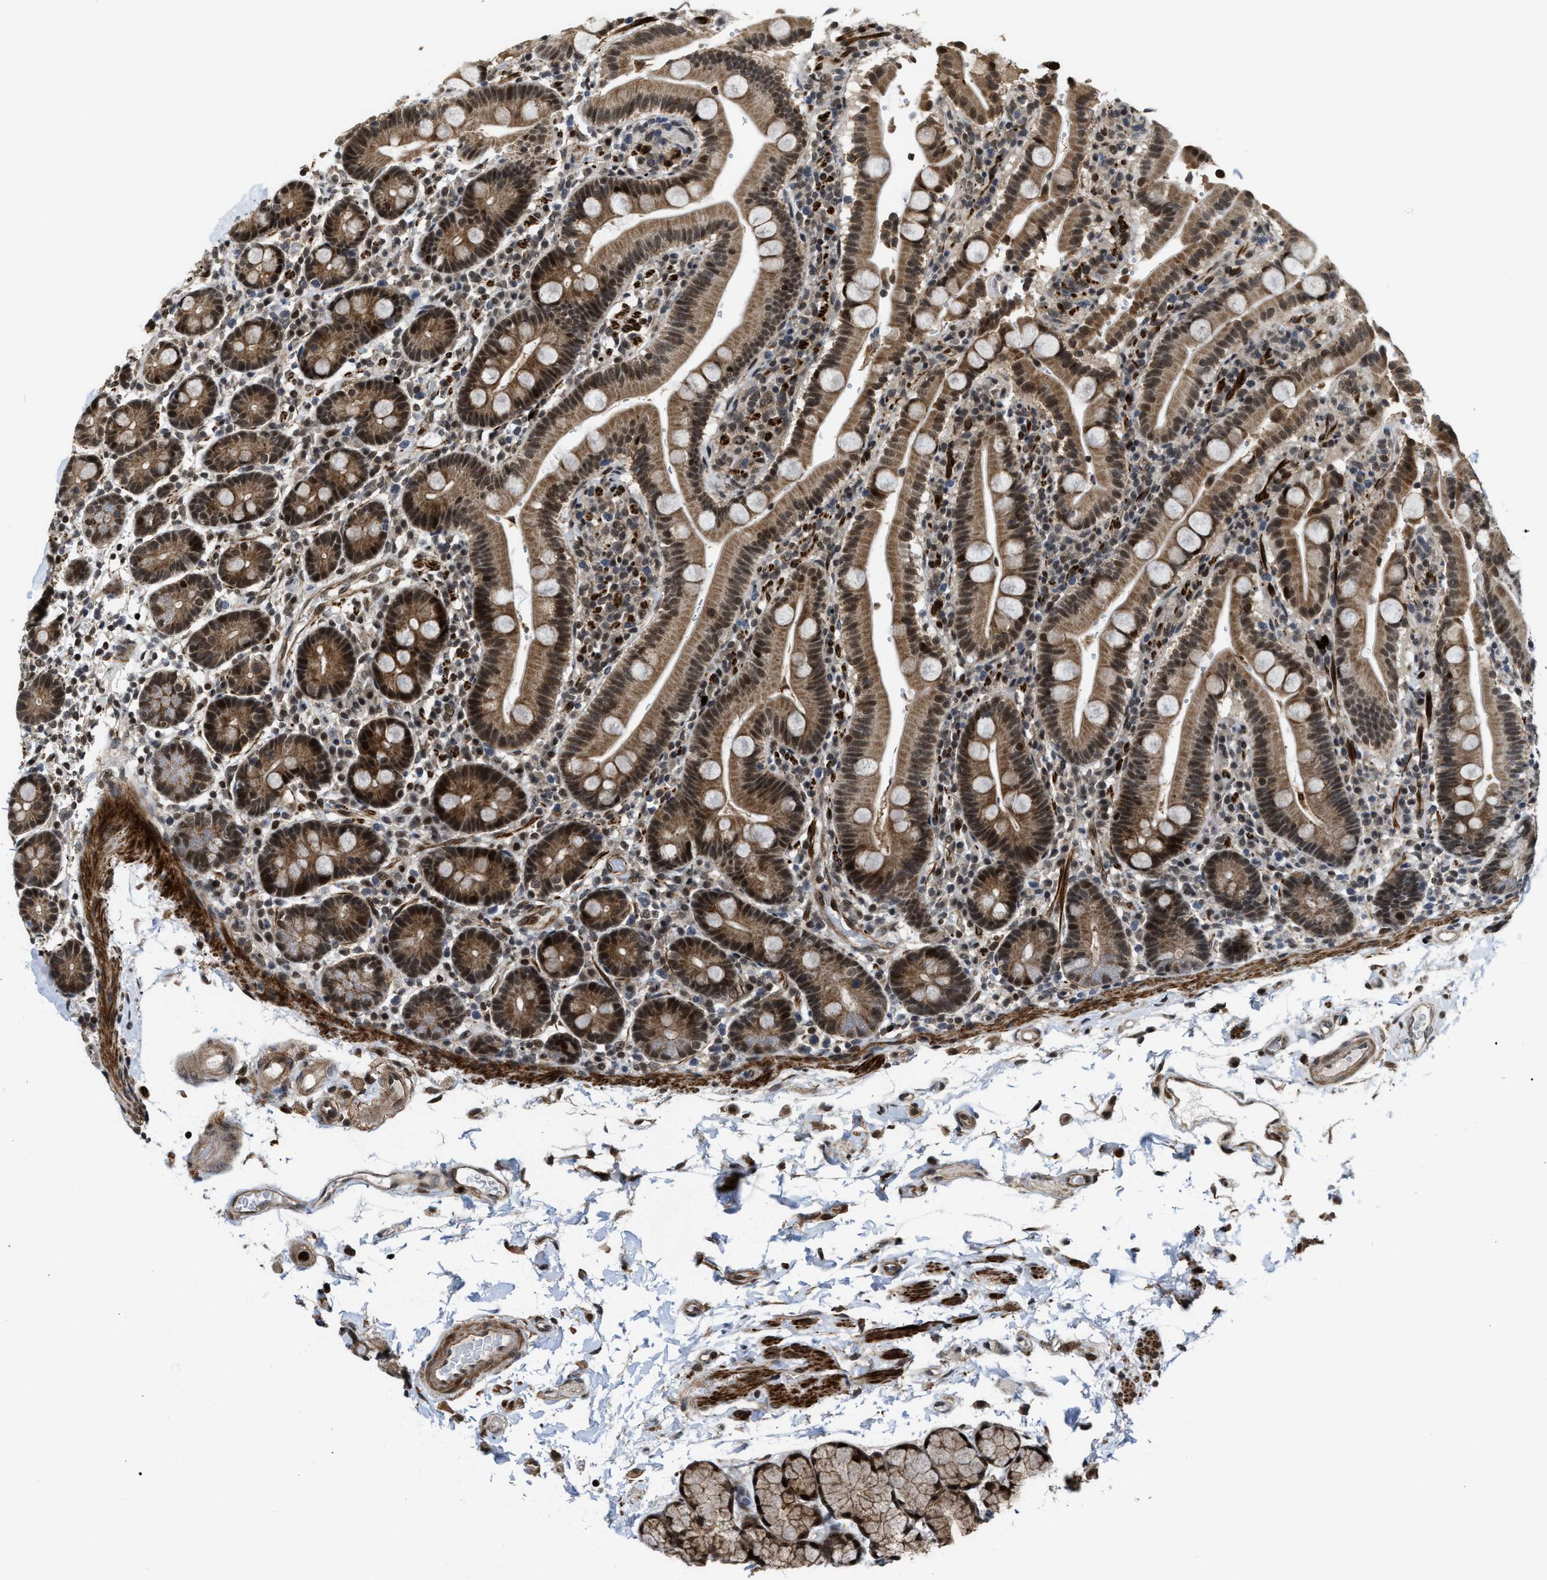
{"staining": {"intensity": "strong", "quantity": ">75%", "location": "cytoplasmic/membranous,nuclear"}, "tissue": "duodenum", "cell_type": "Glandular cells", "image_type": "normal", "snomed": [{"axis": "morphology", "description": "Normal tissue, NOS"}, {"axis": "topography", "description": "Small intestine, NOS"}], "caption": "IHC micrograph of normal duodenum stained for a protein (brown), which reveals high levels of strong cytoplasmic/membranous,nuclear expression in about >75% of glandular cells.", "gene": "ZNF250", "patient": {"sex": "female", "age": 71}}